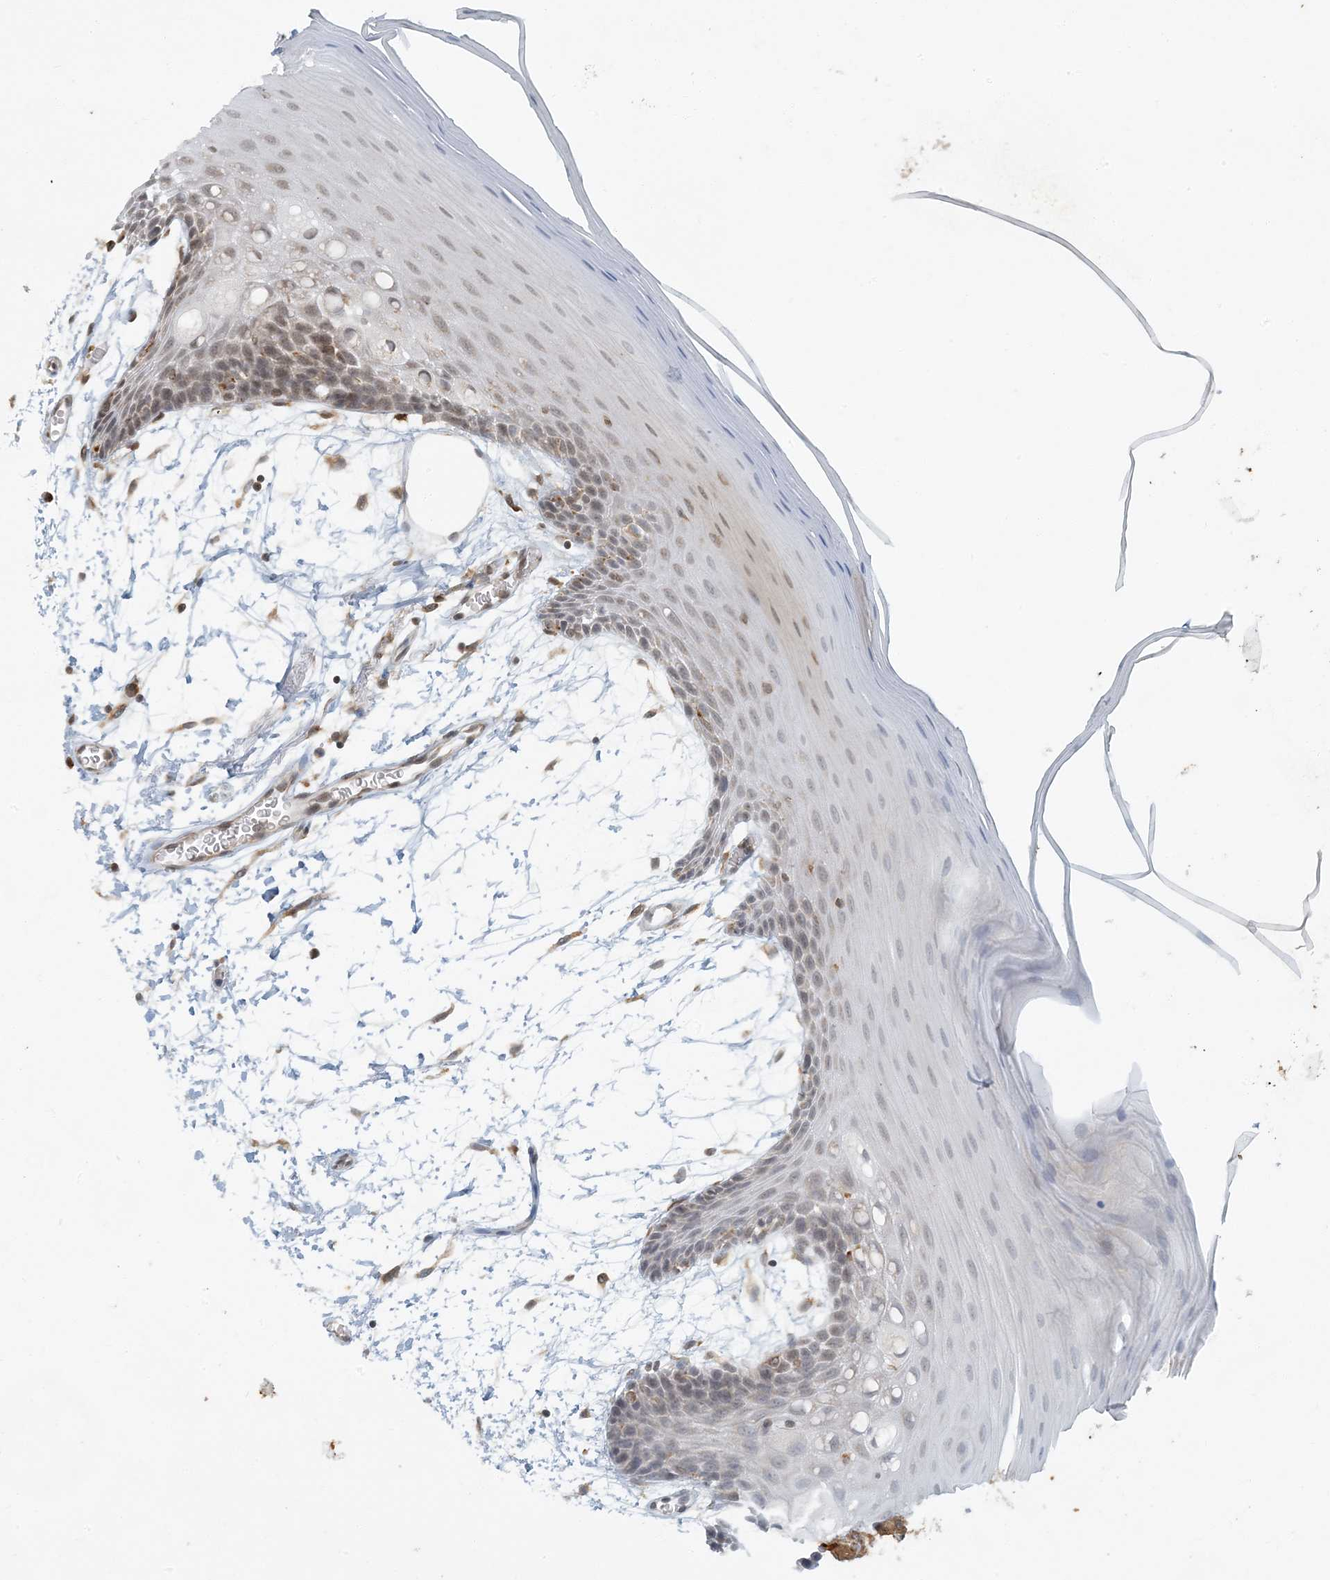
{"staining": {"intensity": "moderate", "quantity": "25%-75%", "location": "cytoplasmic/membranous,nuclear"}, "tissue": "oral mucosa", "cell_type": "Squamous epithelial cells", "image_type": "normal", "snomed": [{"axis": "morphology", "description": "Normal tissue, NOS"}, {"axis": "topography", "description": "Skeletal muscle"}, {"axis": "topography", "description": "Oral tissue"}, {"axis": "topography", "description": "Salivary gland"}, {"axis": "topography", "description": "Peripheral nerve tissue"}], "caption": "A high-resolution histopathology image shows IHC staining of benign oral mucosa, which reveals moderate cytoplasmic/membranous,nuclear staining in about 25%-75% of squamous epithelial cells. The staining is performed using DAB brown chromogen to label protein expression. The nuclei are counter-stained blue using hematoxylin.", "gene": "AK9", "patient": {"sex": "male", "age": 54}}